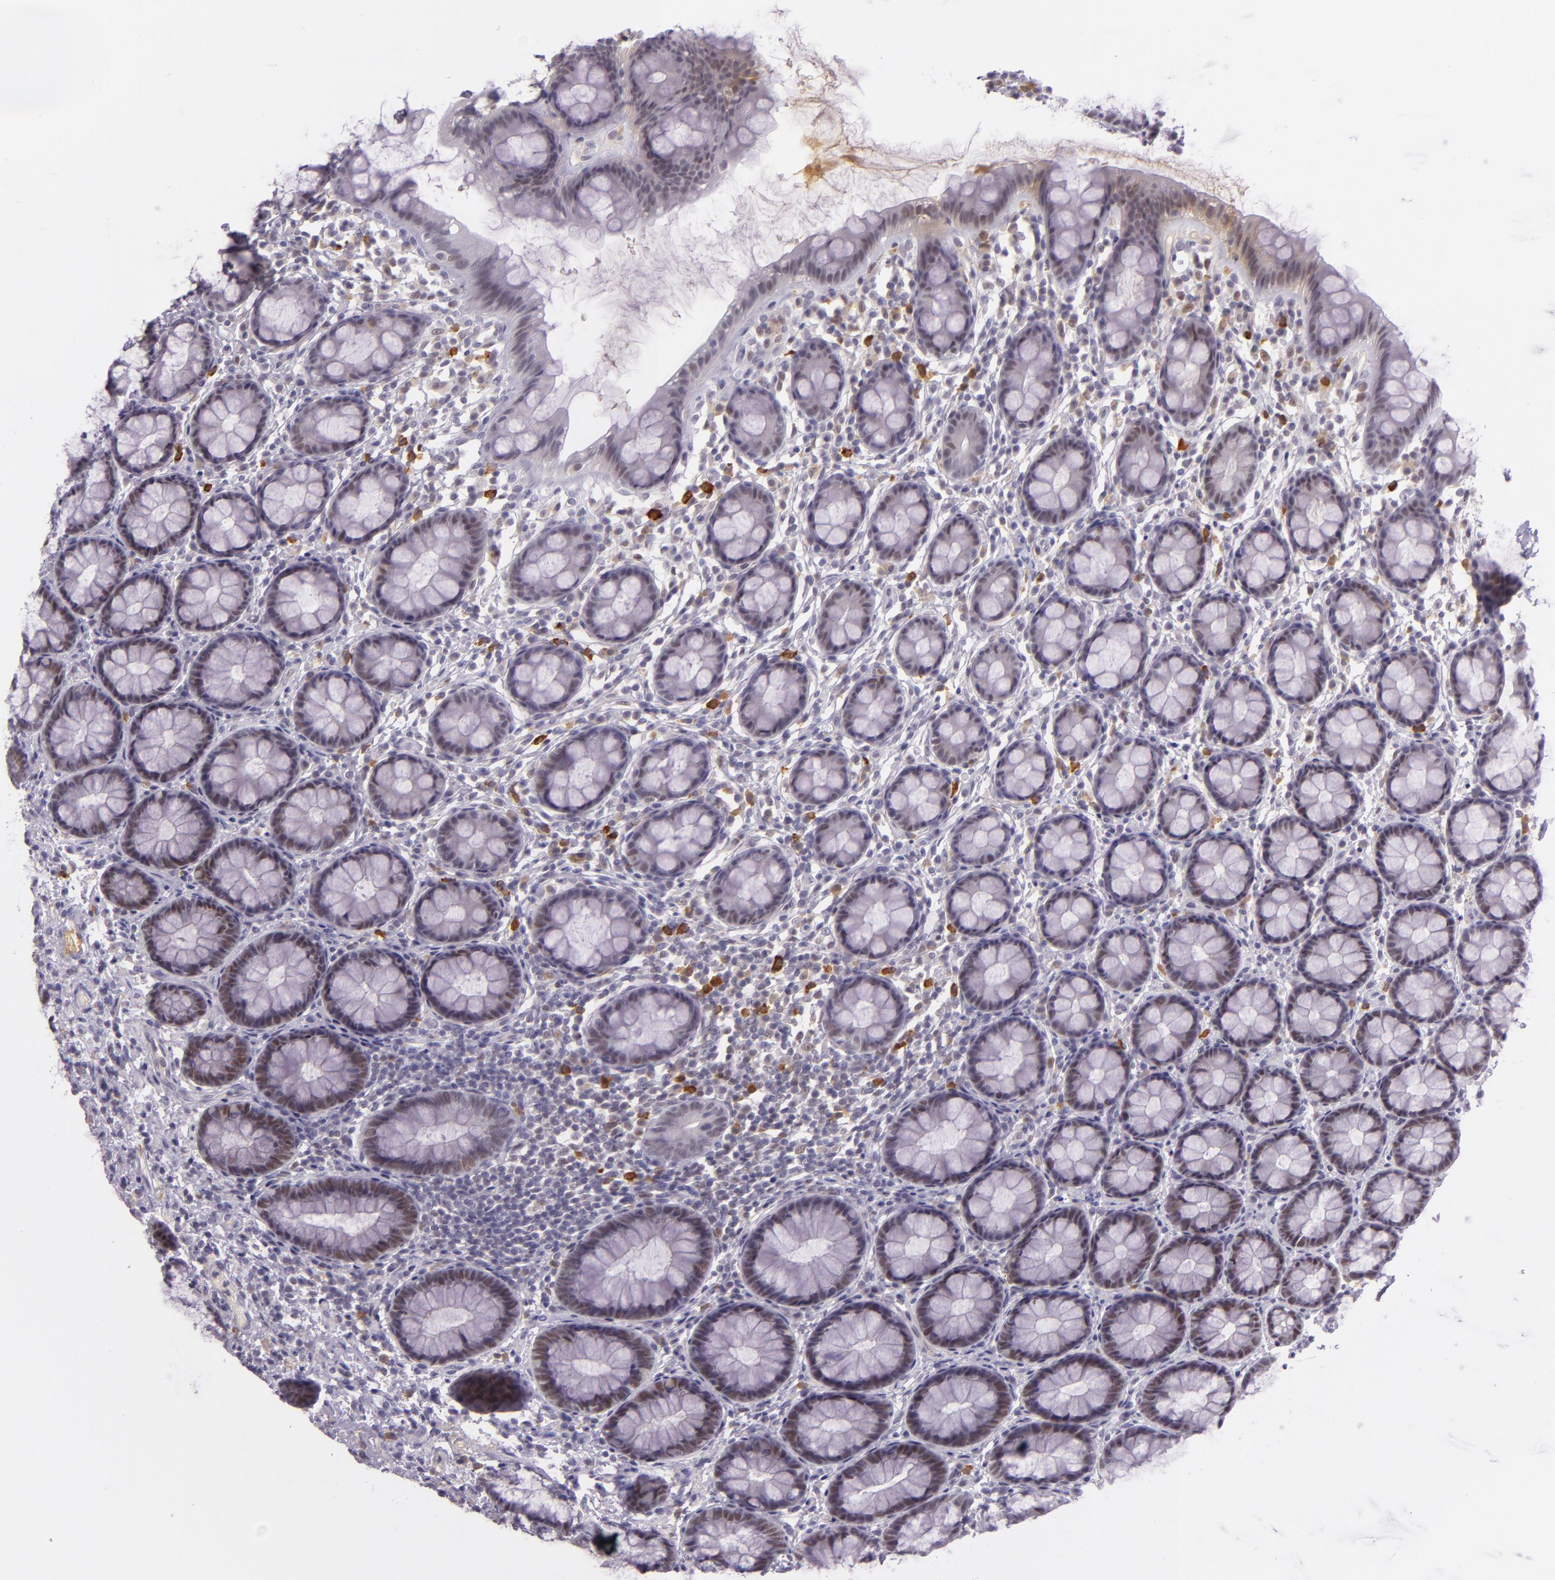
{"staining": {"intensity": "moderate", "quantity": "<25%", "location": "nuclear"}, "tissue": "rectum", "cell_type": "Glandular cells", "image_type": "normal", "snomed": [{"axis": "morphology", "description": "Normal tissue, NOS"}, {"axis": "topography", "description": "Rectum"}], "caption": "Protein staining demonstrates moderate nuclear positivity in approximately <25% of glandular cells in unremarkable rectum.", "gene": "CHEK2", "patient": {"sex": "male", "age": 92}}